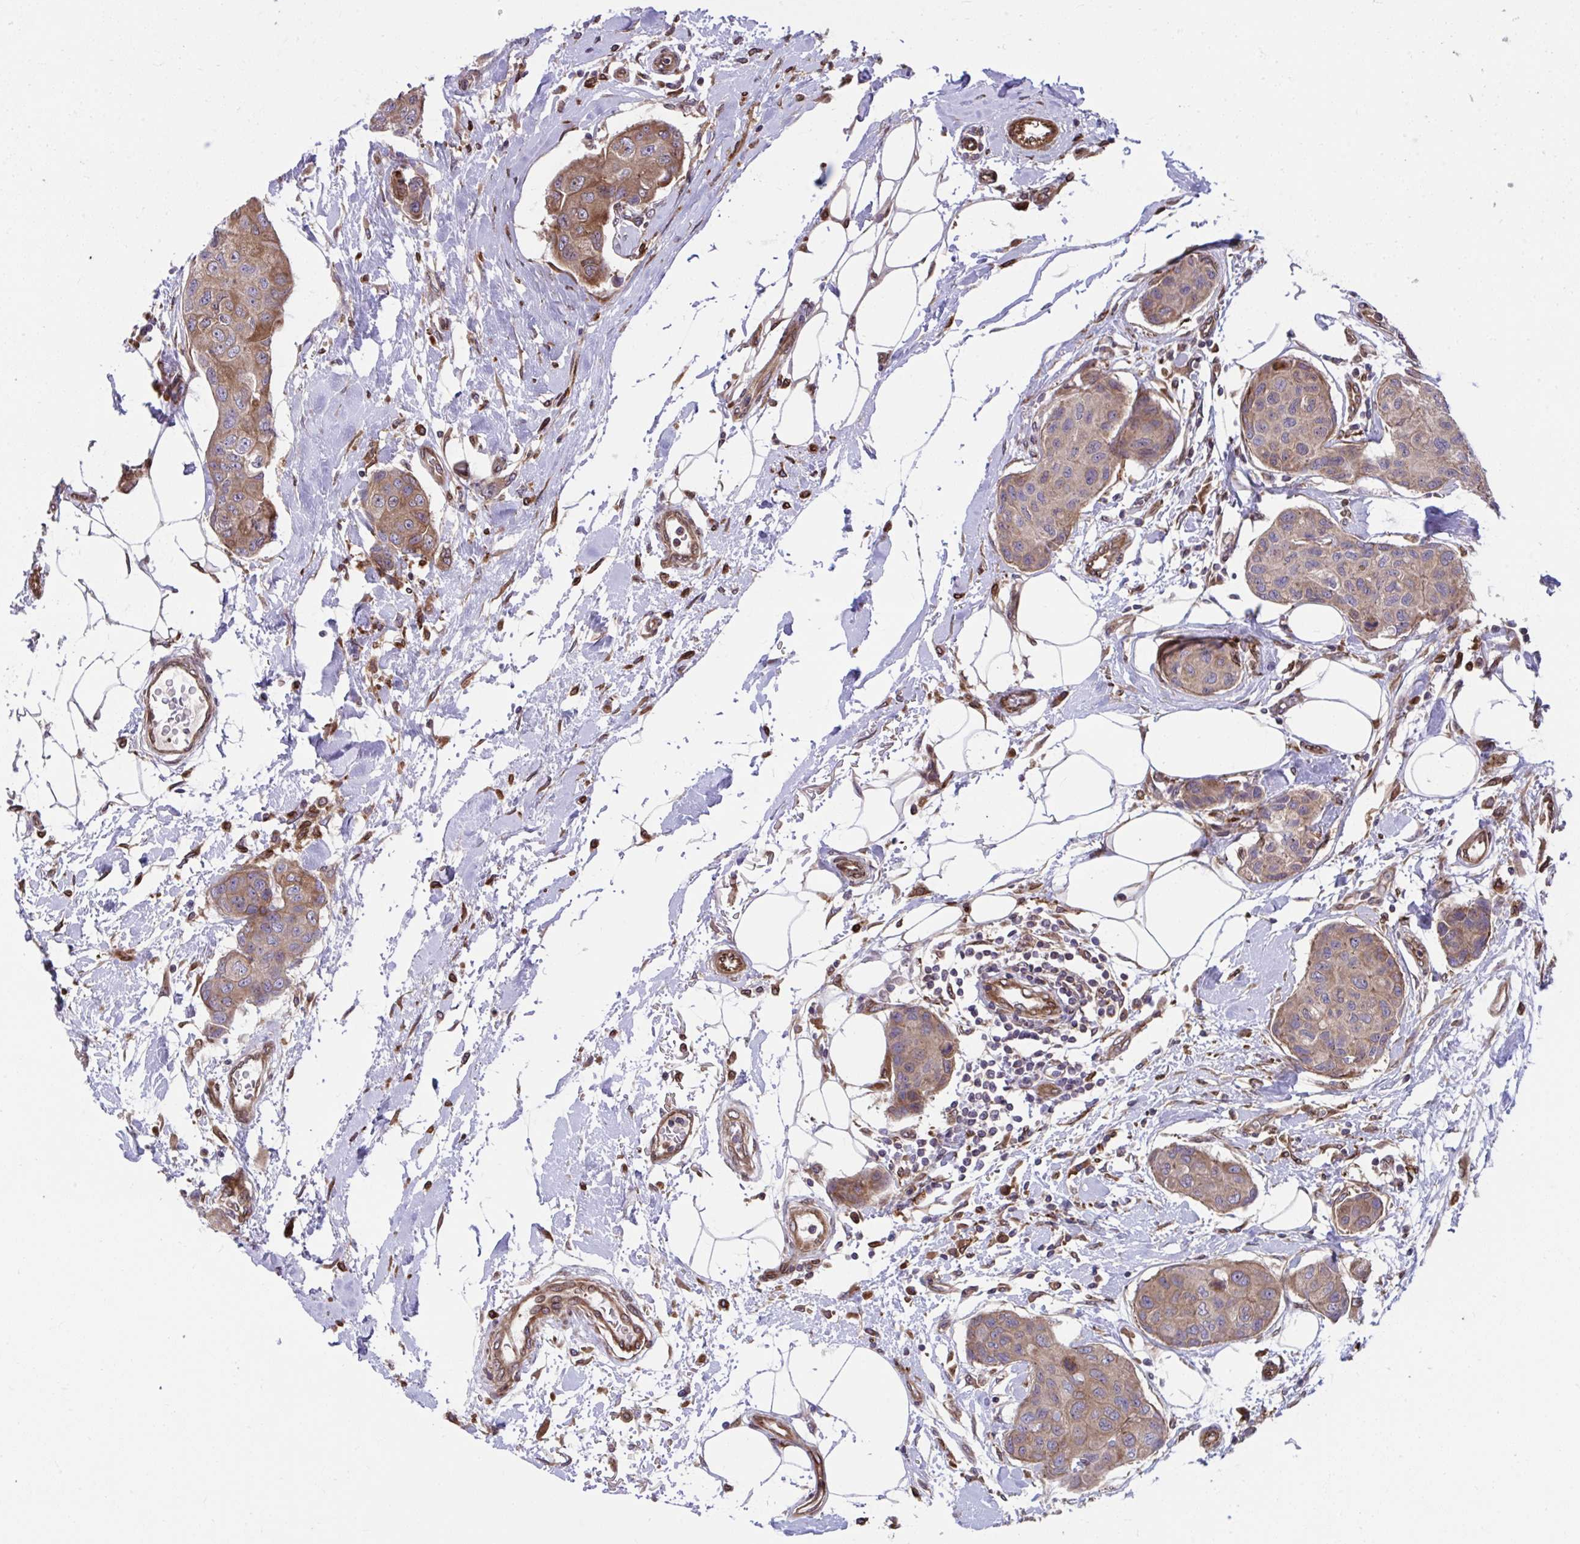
{"staining": {"intensity": "weak", "quantity": ">75%", "location": "cytoplasmic/membranous"}, "tissue": "breast cancer", "cell_type": "Tumor cells", "image_type": "cancer", "snomed": [{"axis": "morphology", "description": "Duct carcinoma"}, {"axis": "topography", "description": "Breast"}, {"axis": "topography", "description": "Lymph node"}], "caption": "Human breast cancer (infiltrating ductal carcinoma) stained with a brown dye displays weak cytoplasmic/membranous positive expression in about >75% of tumor cells.", "gene": "STIM2", "patient": {"sex": "female", "age": 80}}